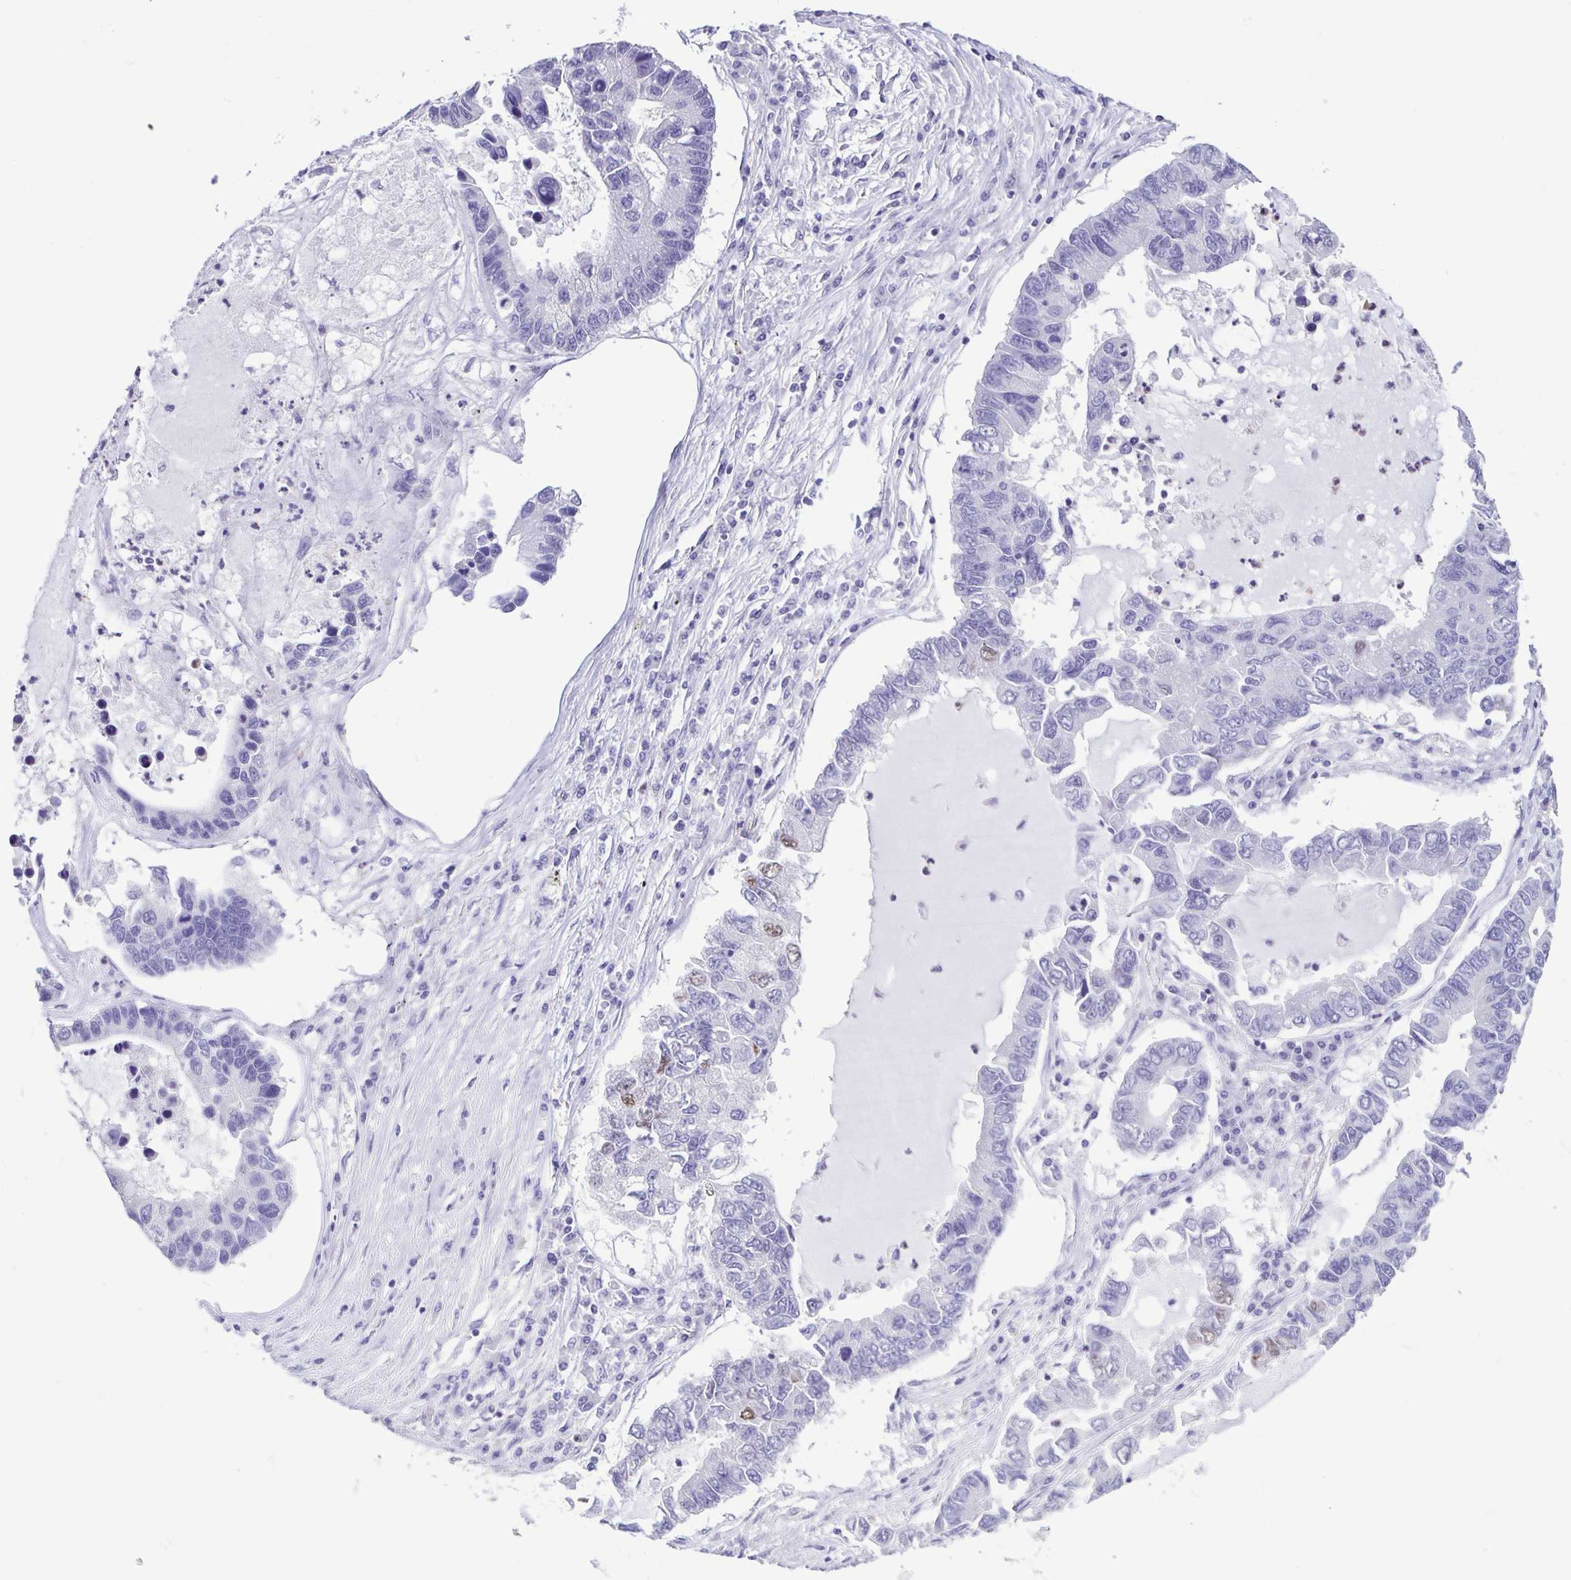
{"staining": {"intensity": "negative", "quantity": "none", "location": "none"}, "tissue": "lung cancer", "cell_type": "Tumor cells", "image_type": "cancer", "snomed": [{"axis": "morphology", "description": "Adenocarcinoma, NOS"}, {"axis": "topography", "description": "Bronchus"}, {"axis": "topography", "description": "Lung"}], "caption": "This micrograph is of lung cancer stained with immunohistochemistry to label a protein in brown with the nuclei are counter-stained blue. There is no expression in tumor cells.", "gene": "CBY2", "patient": {"sex": "female", "age": 51}}